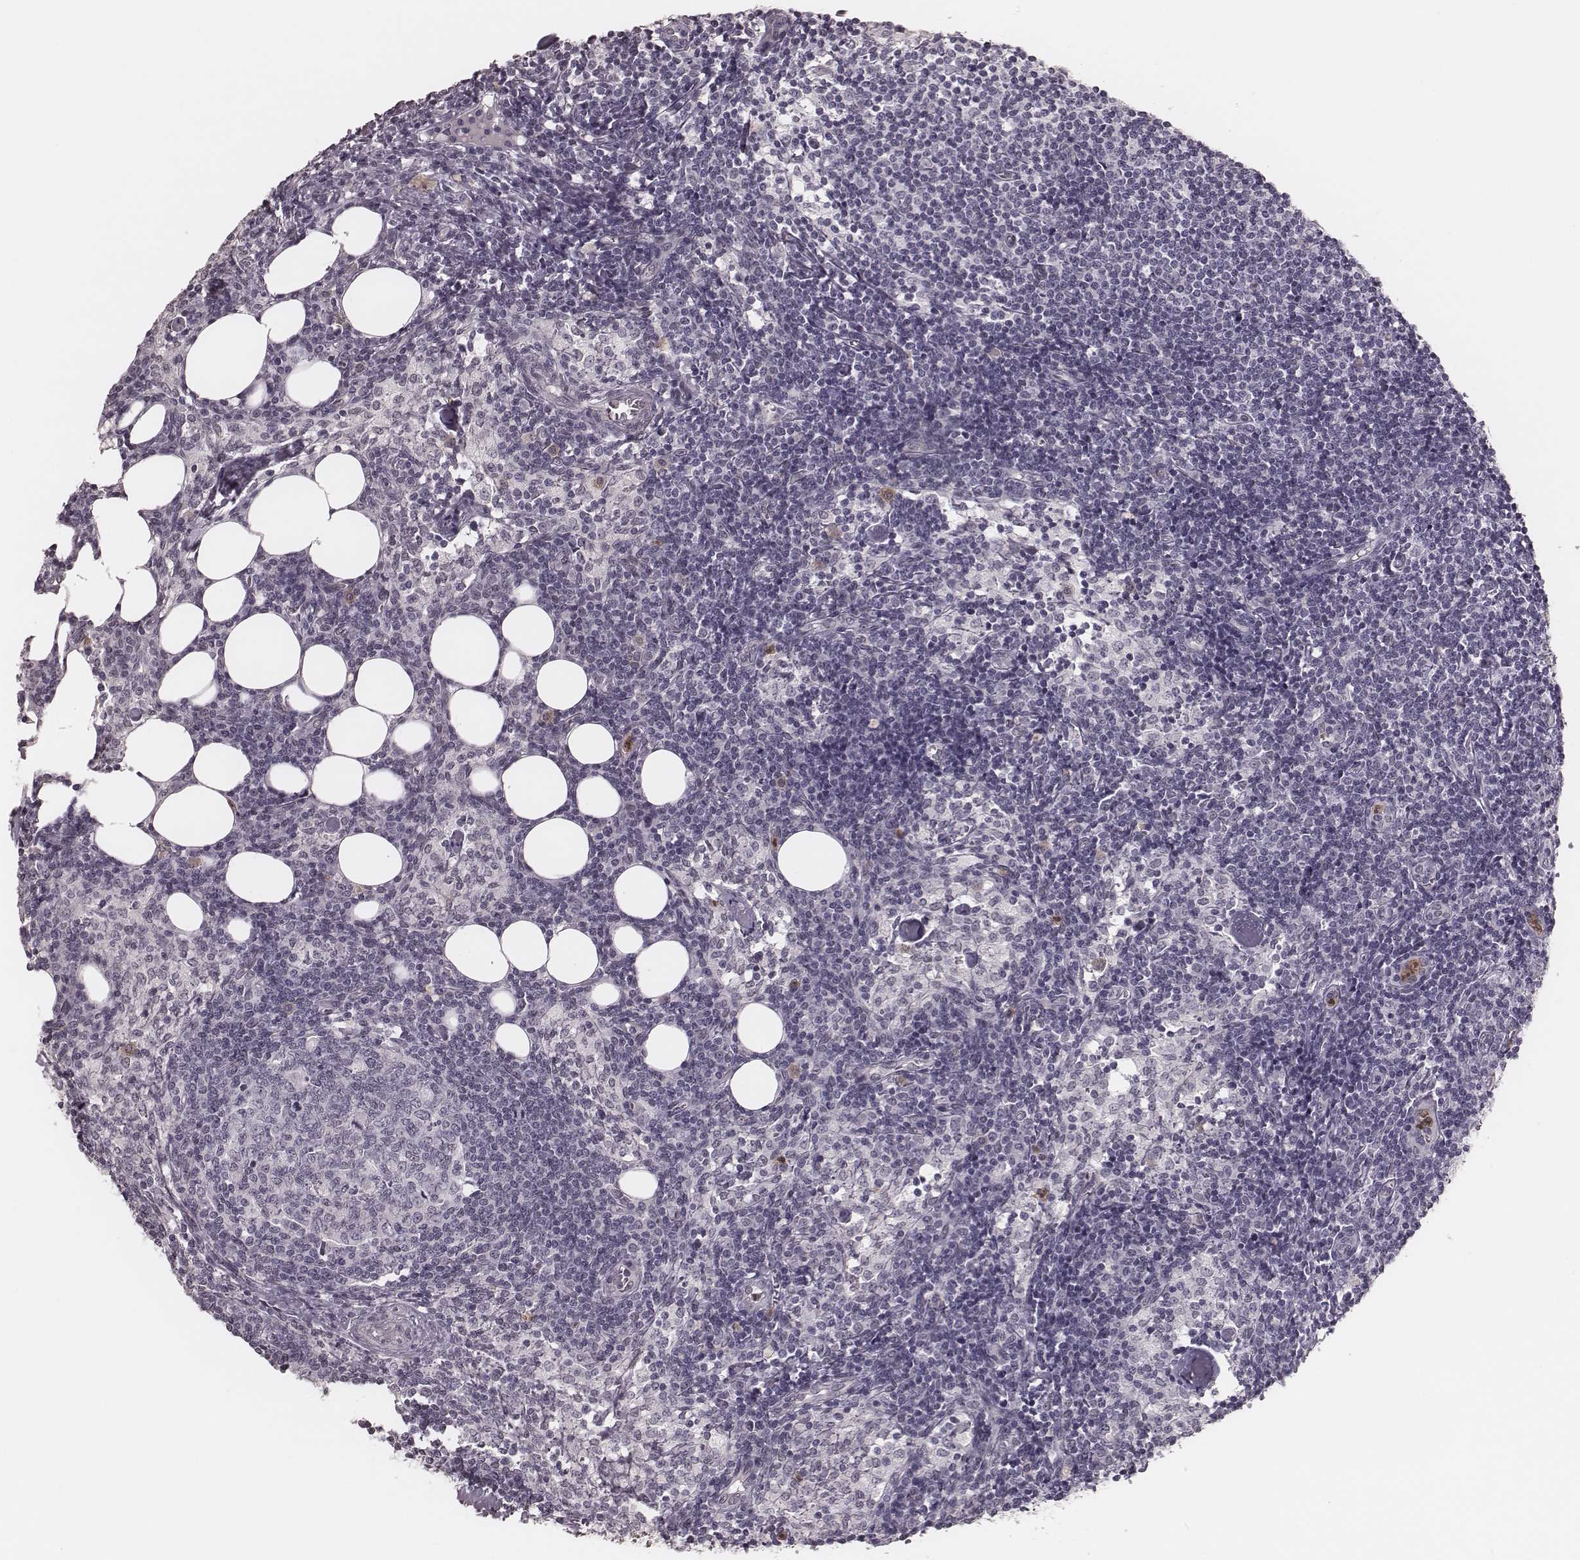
{"staining": {"intensity": "negative", "quantity": "none", "location": "none"}, "tissue": "lymph node", "cell_type": "Germinal center cells", "image_type": "normal", "snomed": [{"axis": "morphology", "description": "Normal tissue, NOS"}, {"axis": "topography", "description": "Lymph node"}], "caption": "Immunohistochemistry (IHC) image of normal lymph node: lymph node stained with DAB exhibits no significant protein expression in germinal center cells. (DAB (3,3'-diaminobenzidine) IHC with hematoxylin counter stain).", "gene": "KITLG", "patient": {"sex": "female", "age": 52}}